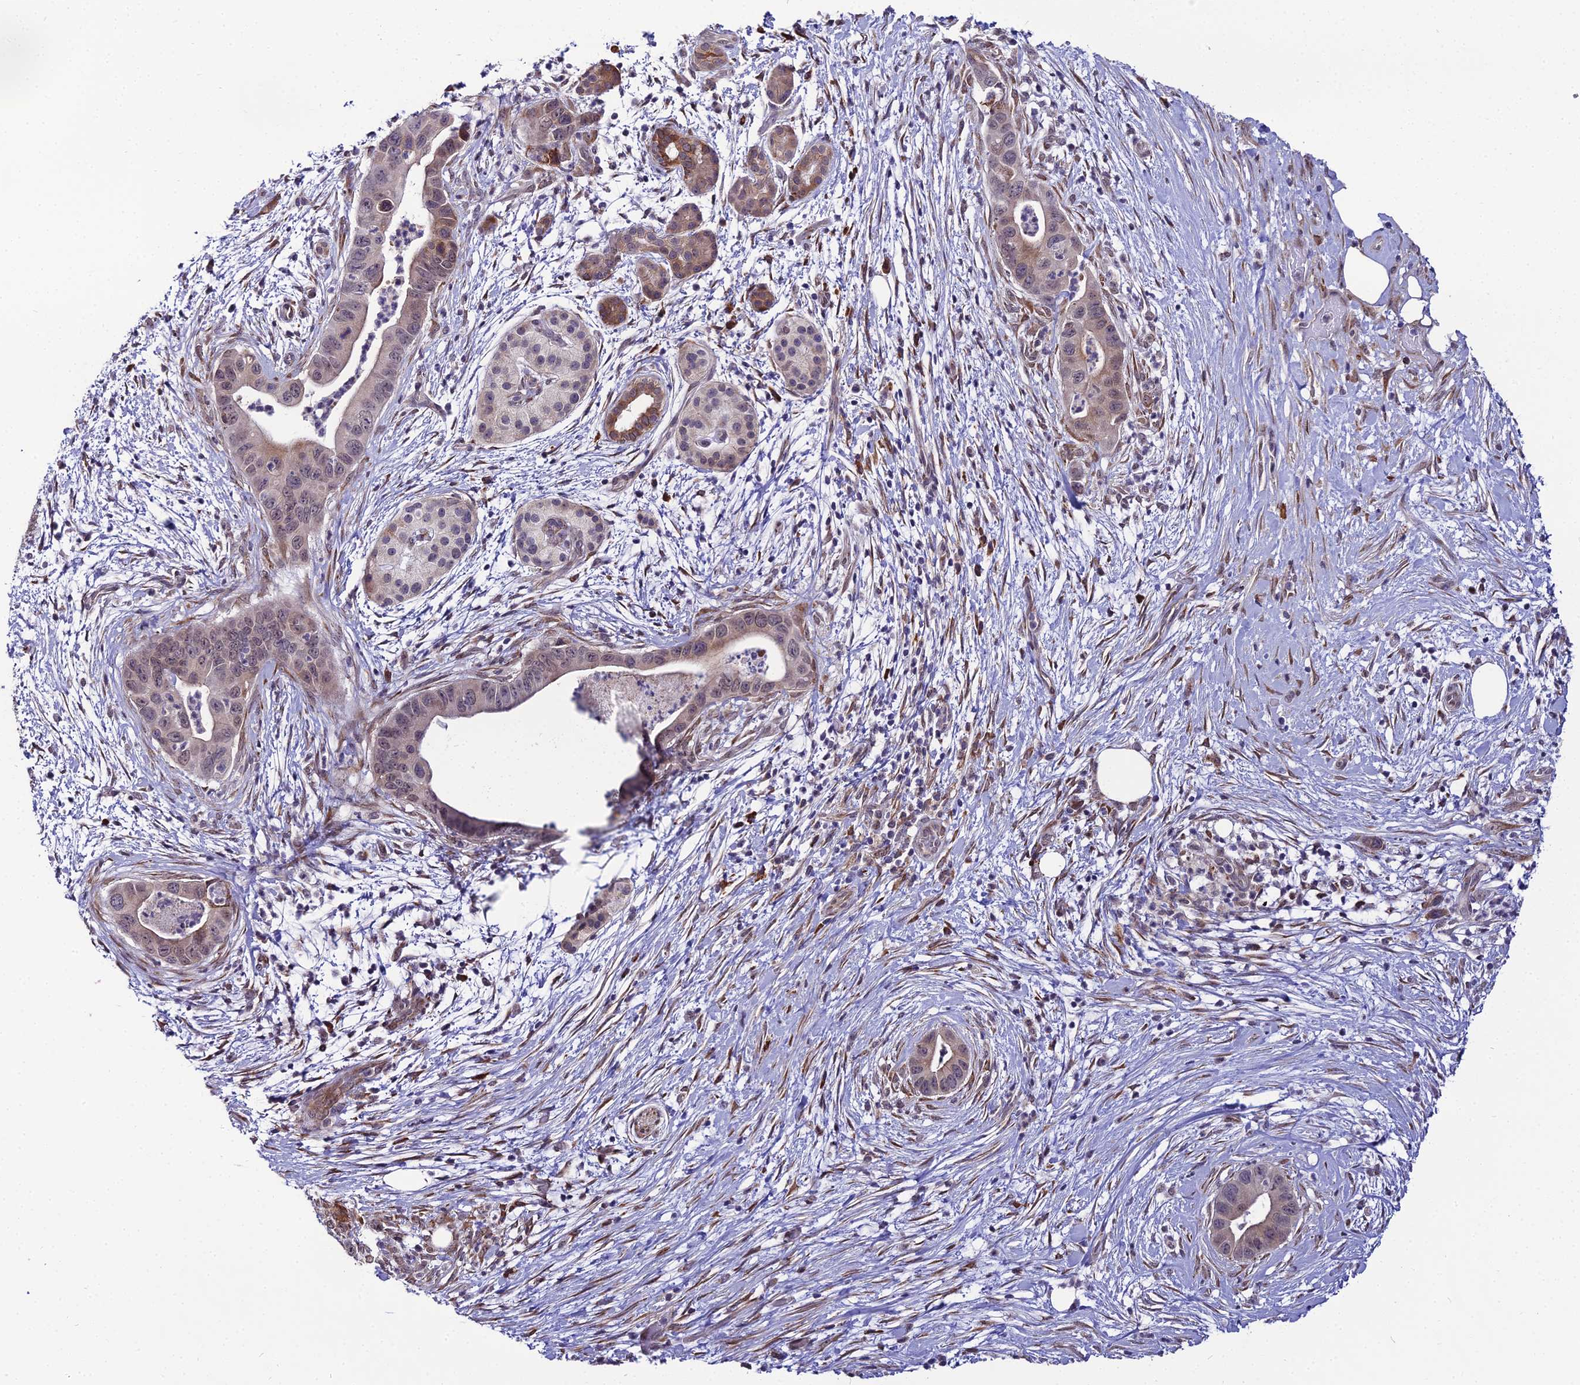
{"staining": {"intensity": "moderate", "quantity": "25%-75%", "location": "cytoplasmic/membranous"}, "tissue": "pancreatic cancer", "cell_type": "Tumor cells", "image_type": "cancer", "snomed": [{"axis": "morphology", "description": "Adenocarcinoma, NOS"}, {"axis": "topography", "description": "Pancreas"}], "caption": "Pancreatic cancer stained with immunohistochemistry (IHC) reveals moderate cytoplasmic/membranous expression in approximately 25%-75% of tumor cells. The staining was performed using DAB (3,3'-diaminobenzidine), with brown indicating positive protein expression. Nuclei are stained blue with hematoxylin.", "gene": "TROAP", "patient": {"sex": "male", "age": 73}}